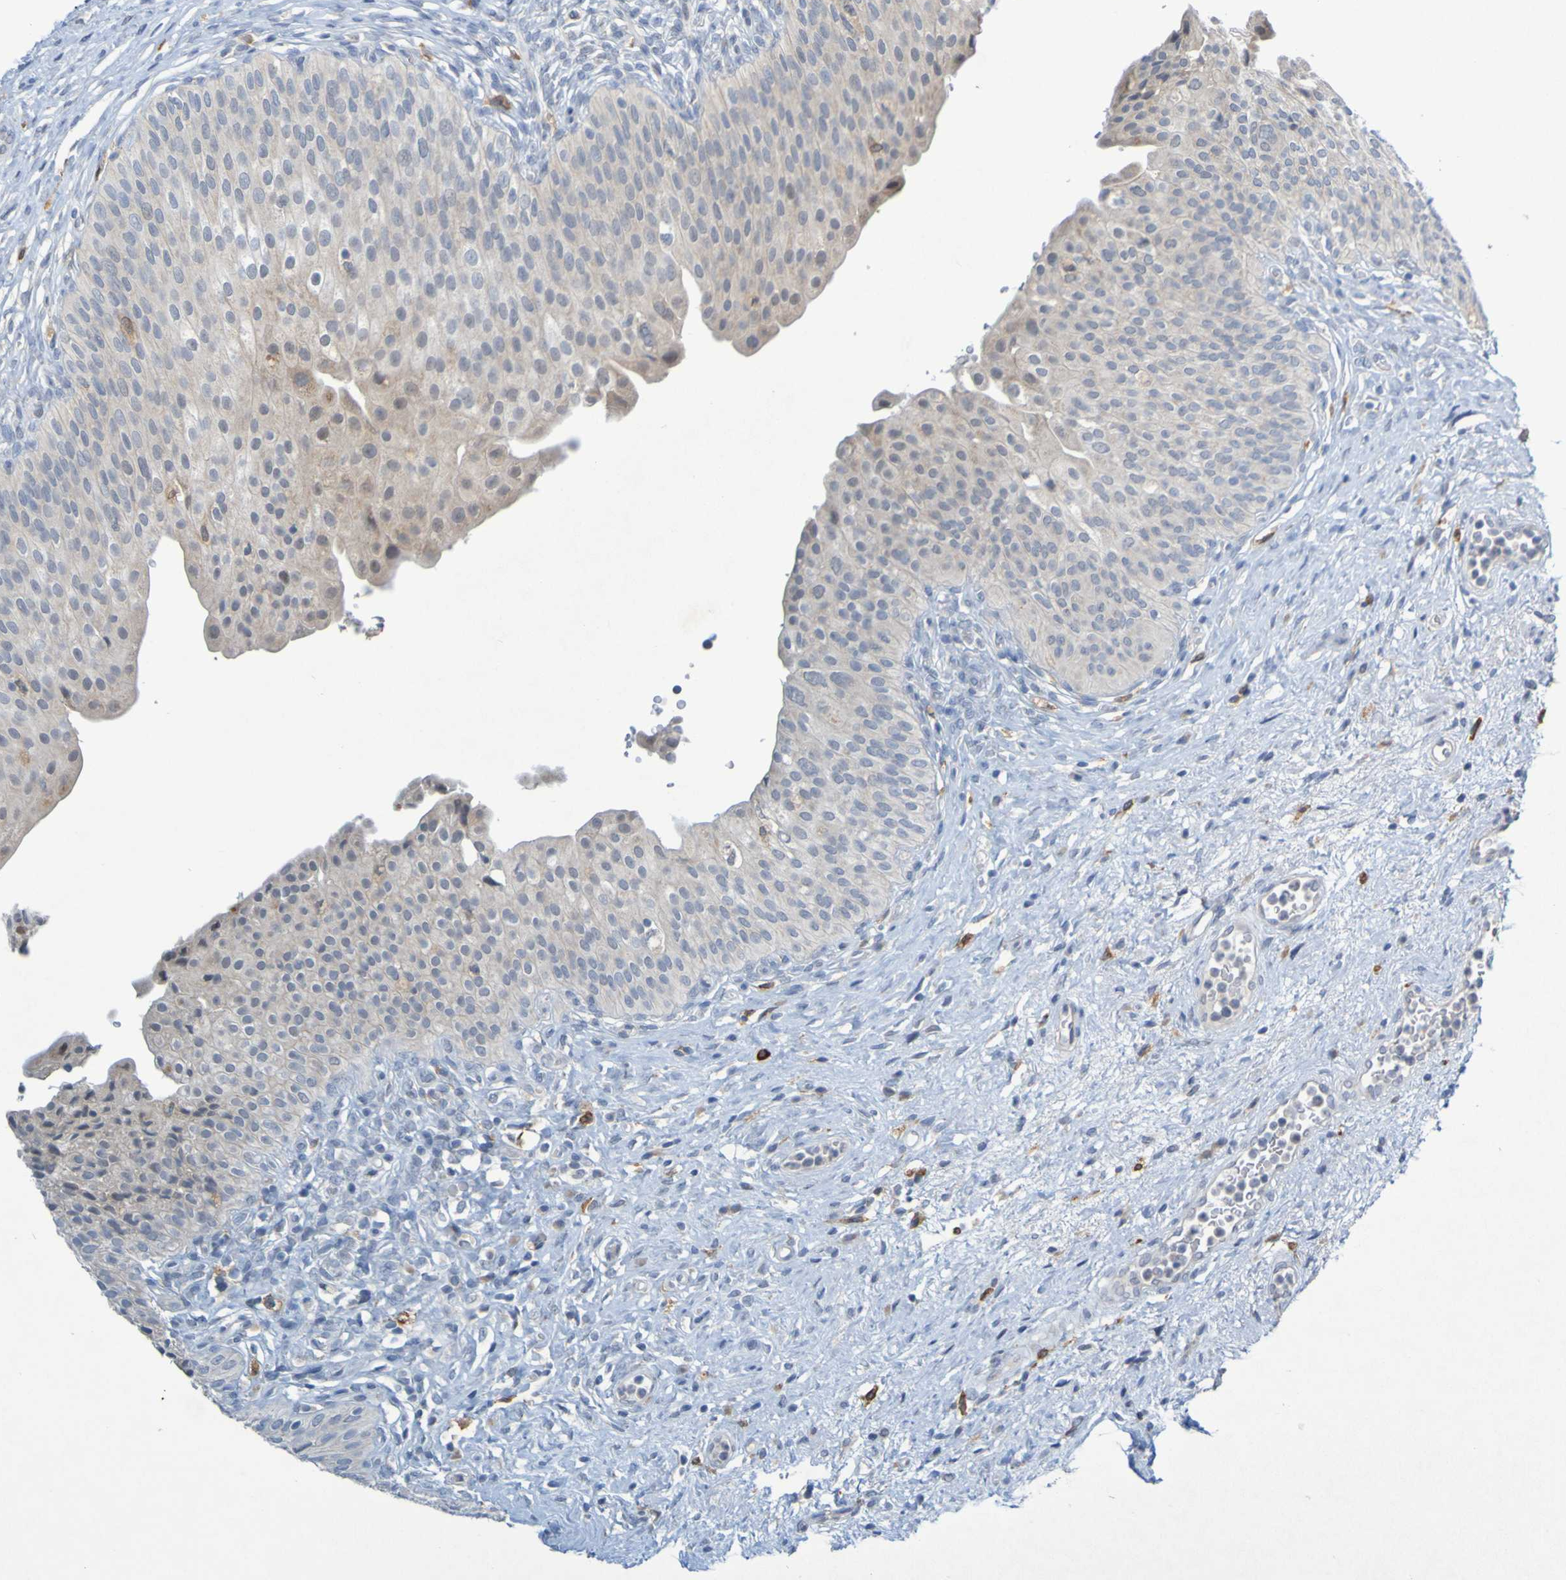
{"staining": {"intensity": "weak", "quantity": "25%-75%", "location": "cytoplasmic/membranous"}, "tissue": "urinary bladder", "cell_type": "Urothelial cells", "image_type": "normal", "snomed": [{"axis": "morphology", "description": "Normal tissue, NOS"}, {"axis": "topography", "description": "Urinary bladder"}], "caption": "IHC (DAB (3,3'-diaminobenzidine)) staining of unremarkable urinary bladder reveals weak cytoplasmic/membranous protein positivity in about 25%-75% of urothelial cells. (brown staining indicates protein expression, while blue staining denotes nuclei).", "gene": "LILRB5", "patient": {"sex": "male", "age": 46}}